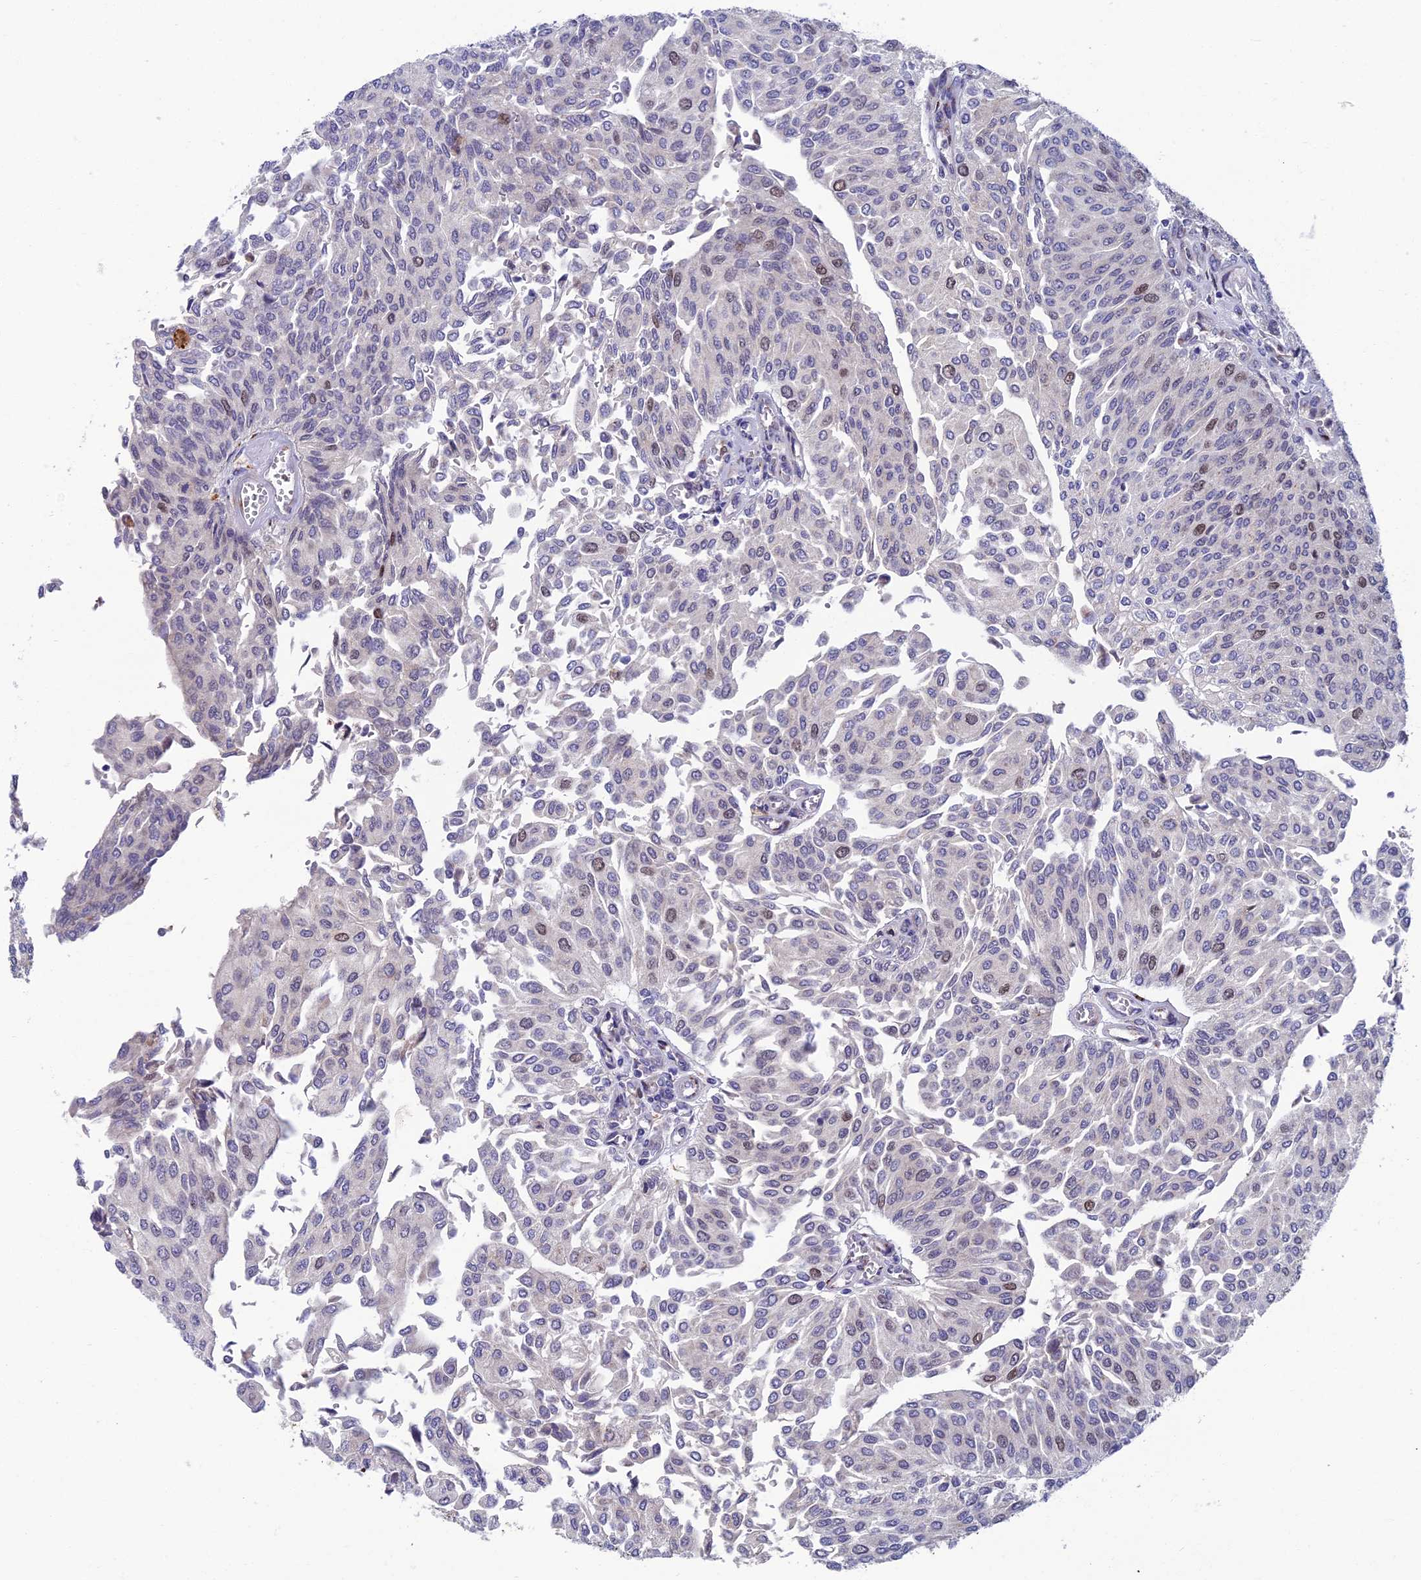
{"staining": {"intensity": "moderate", "quantity": "<25%", "location": "nuclear"}, "tissue": "urothelial cancer", "cell_type": "Tumor cells", "image_type": "cancer", "snomed": [{"axis": "morphology", "description": "Urothelial carcinoma, High grade"}, {"axis": "topography", "description": "Urinary bladder"}], "caption": "Human urothelial carcinoma (high-grade) stained for a protein (brown) demonstrates moderate nuclear positive expression in approximately <25% of tumor cells.", "gene": "LIG1", "patient": {"sex": "female", "age": 79}}